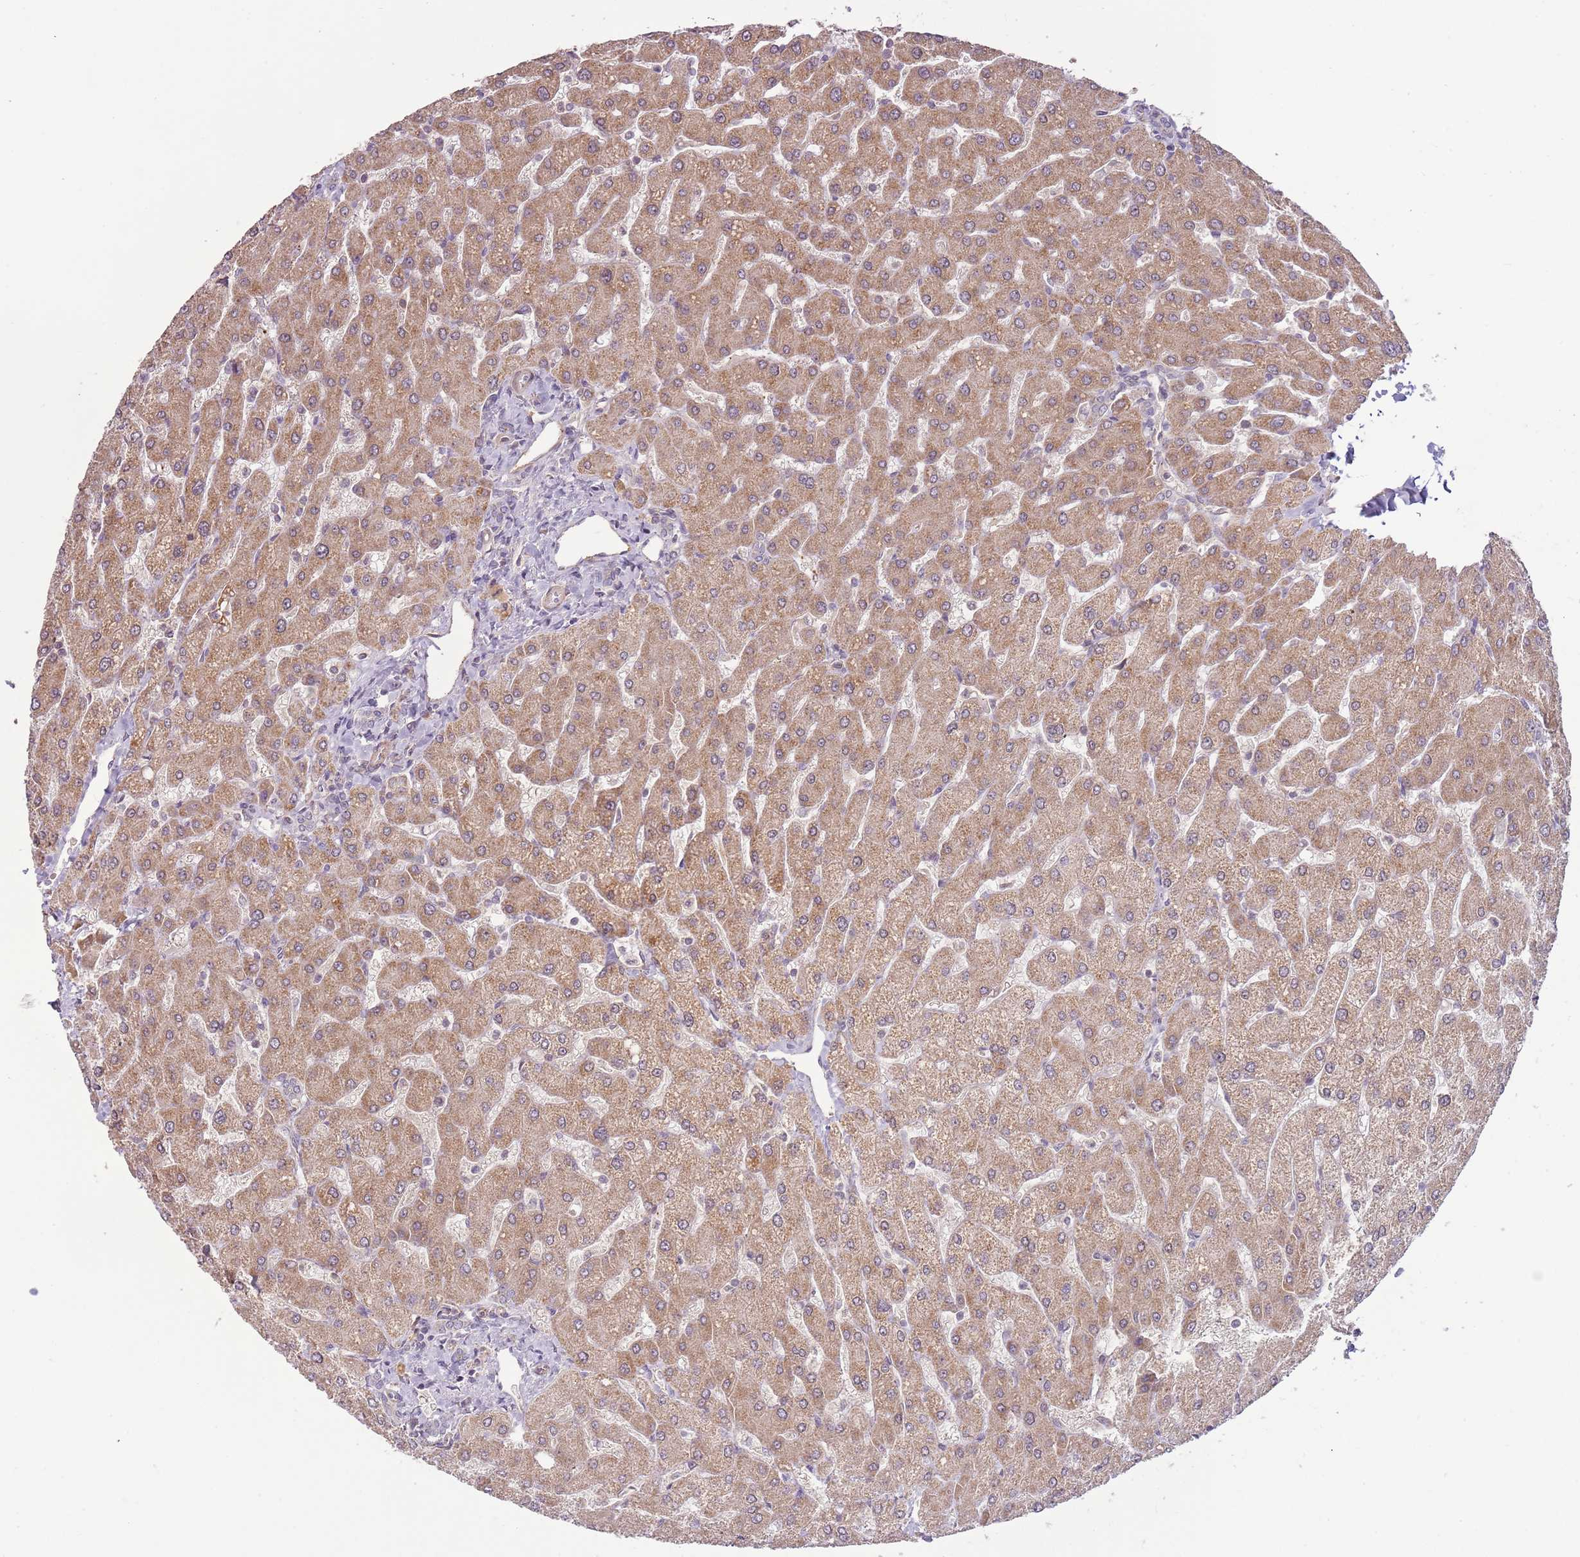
{"staining": {"intensity": "negative", "quantity": "none", "location": "none"}, "tissue": "liver", "cell_type": "Cholangiocytes", "image_type": "normal", "snomed": [{"axis": "morphology", "description": "Normal tissue, NOS"}, {"axis": "topography", "description": "Liver"}], "caption": "DAB (3,3'-diaminobenzidine) immunohistochemical staining of benign human liver demonstrates no significant positivity in cholangiocytes.", "gene": "DTD2", "patient": {"sex": "male", "age": 55}}